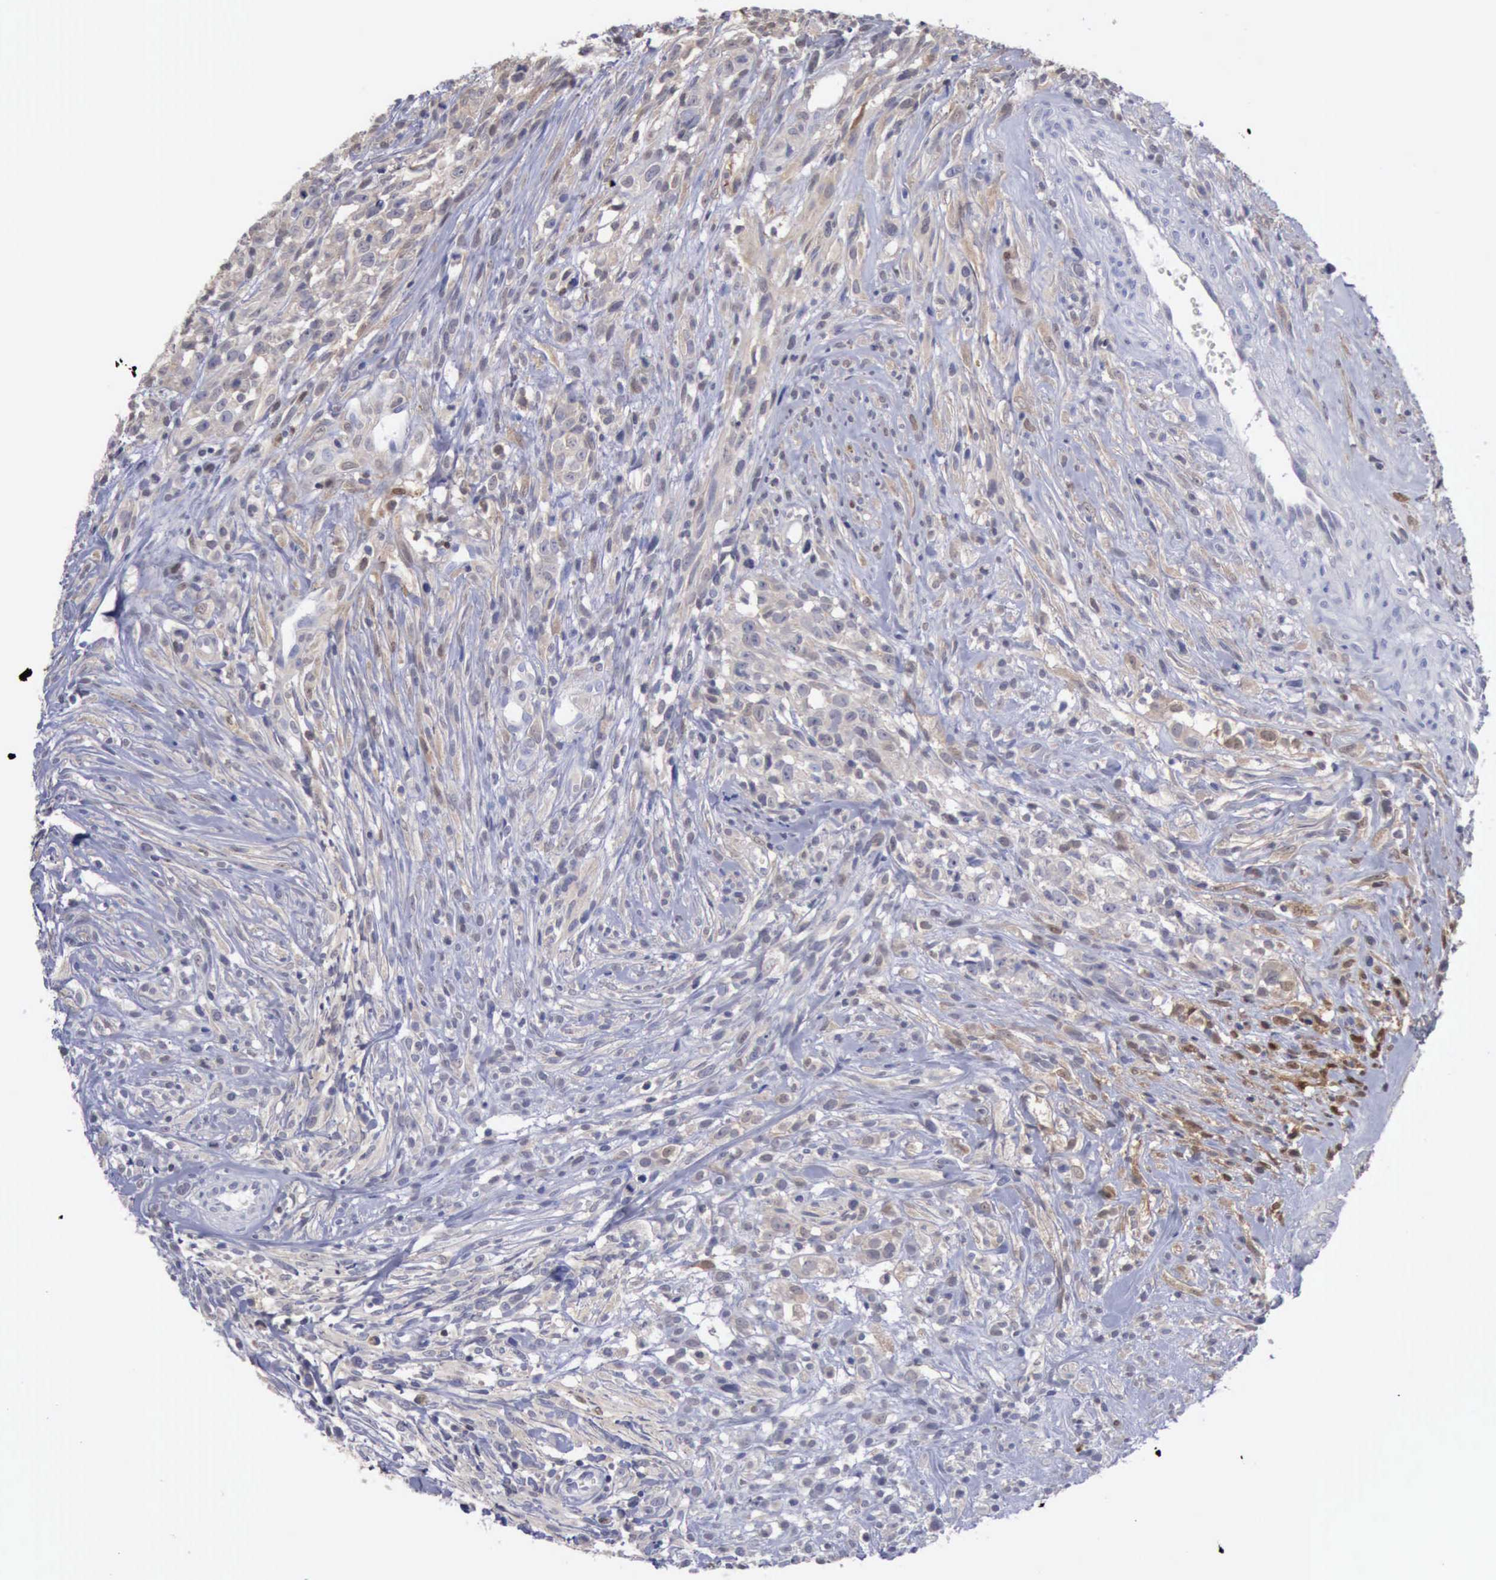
{"staining": {"intensity": "moderate", "quantity": "<25%", "location": "nuclear"}, "tissue": "glioma", "cell_type": "Tumor cells", "image_type": "cancer", "snomed": [{"axis": "morphology", "description": "Glioma, malignant, High grade"}, {"axis": "topography", "description": "Brain"}], "caption": "IHC of malignant high-grade glioma exhibits low levels of moderate nuclear positivity in about <25% of tumor cells.", "gene": "STAT1", "patient": {"sex": "male", "age": 66}}